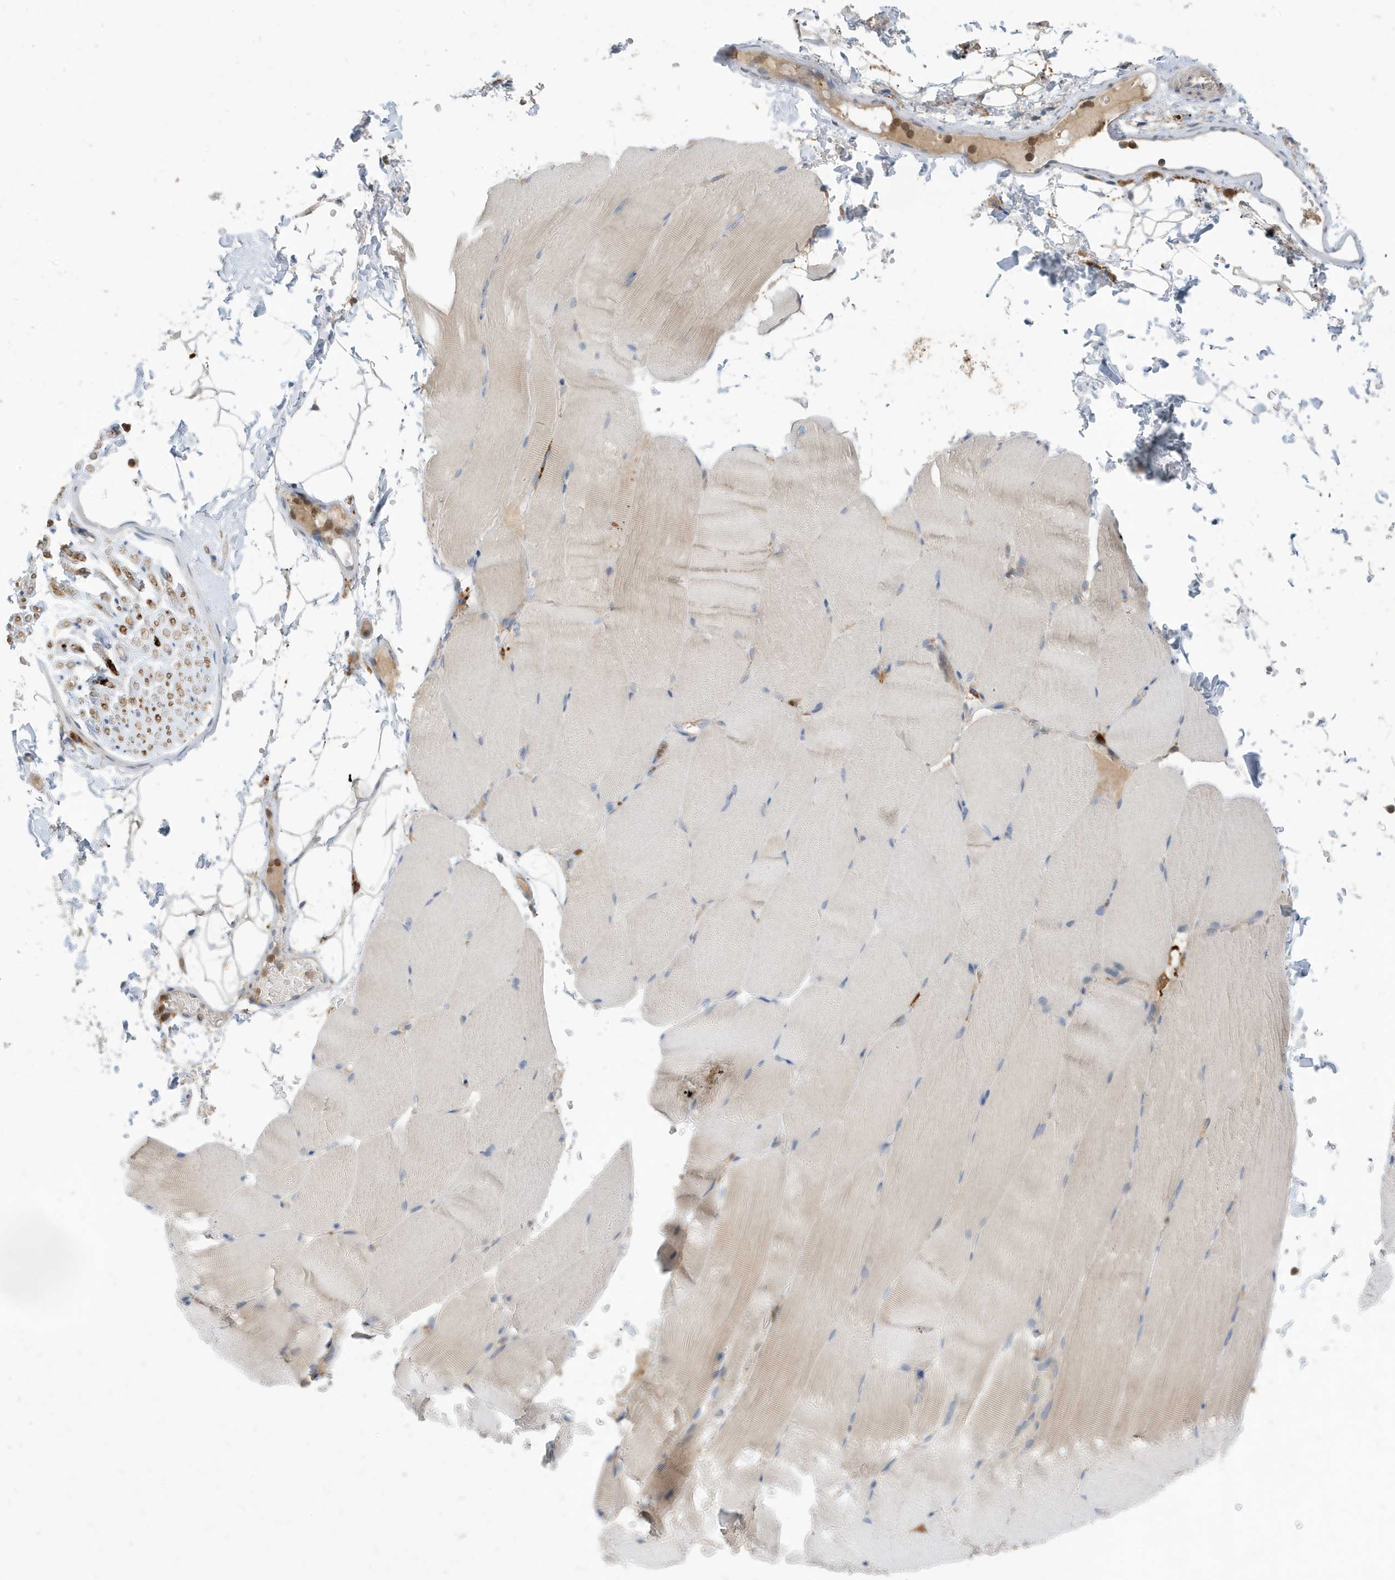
{"staining": {"intensity": "negative", "quantity": "none", "location": "none"}, "tissue": "skeletal muscle", "cell_type": "Myocytes", "image_type": "normal", "snomed": [{"axis": "morphology", "description": "Normal tissue, NOS"}, {"axis": "topography", "description": "Skeletal muscle"}, {"axis": "topography", "description": "Parathyroid gland"}], "caption": "Histopathology image shows no protein expression in myocytes of normal skeletal muscle. Brightfield microscopy of immunohistochemistry (IHC) stained with DAB (brown) and hematoxylin (blue), captured at high magnification.", "gene": "NSUN3", "patient": {"sex": "female", "age": 37}}